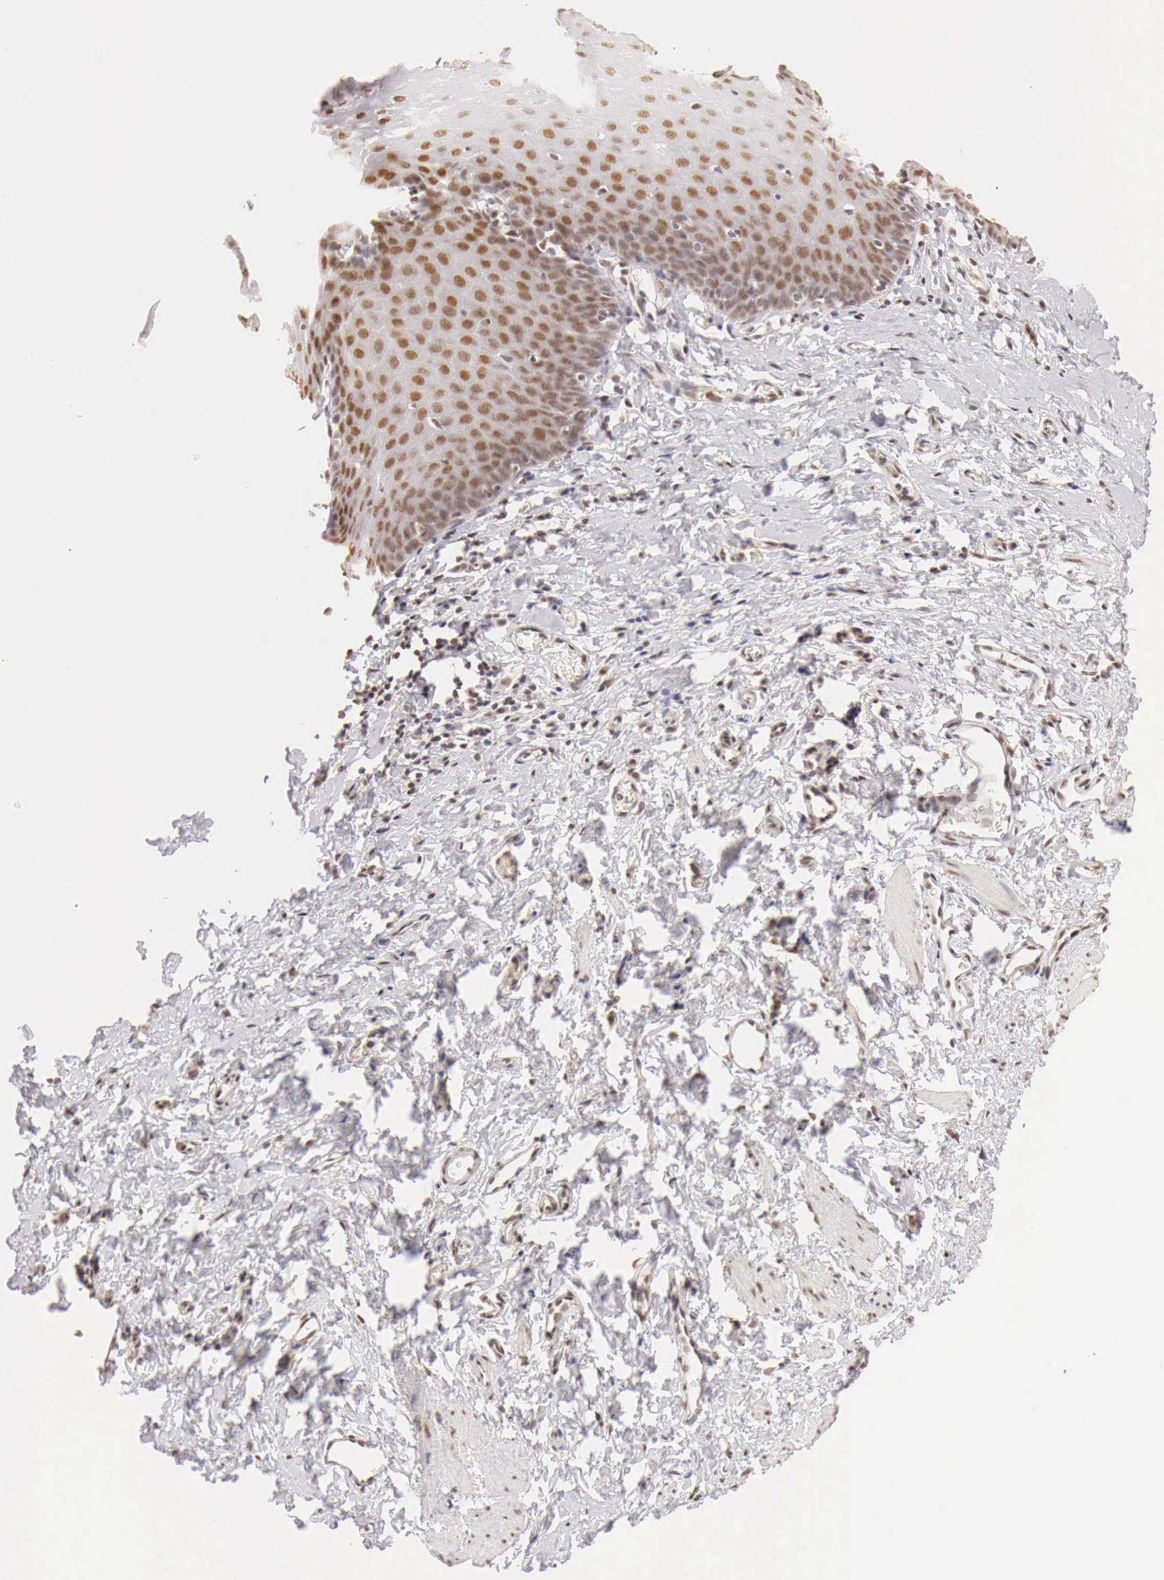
{"staining": {"intensity": "moderate", "quantity": ">75%", "location": "nuclear"}, "tissue": "esophagus", "cell_type": "Squamous epithelial cells", "image_type": "normal", "snomed": [{"axis": "morphology", "description": "Normal tissue, NOS"}, {"axis": "topography", "description": "Esophagus"}], "caption": "Immunohistochemical staining of benign human esophagus reveals medium levels of moderate nuclear positivity in about >75% of squamous epithelial cells.", "gene": "GPKOW", "patient": {"sex": "male", "age": 70}}